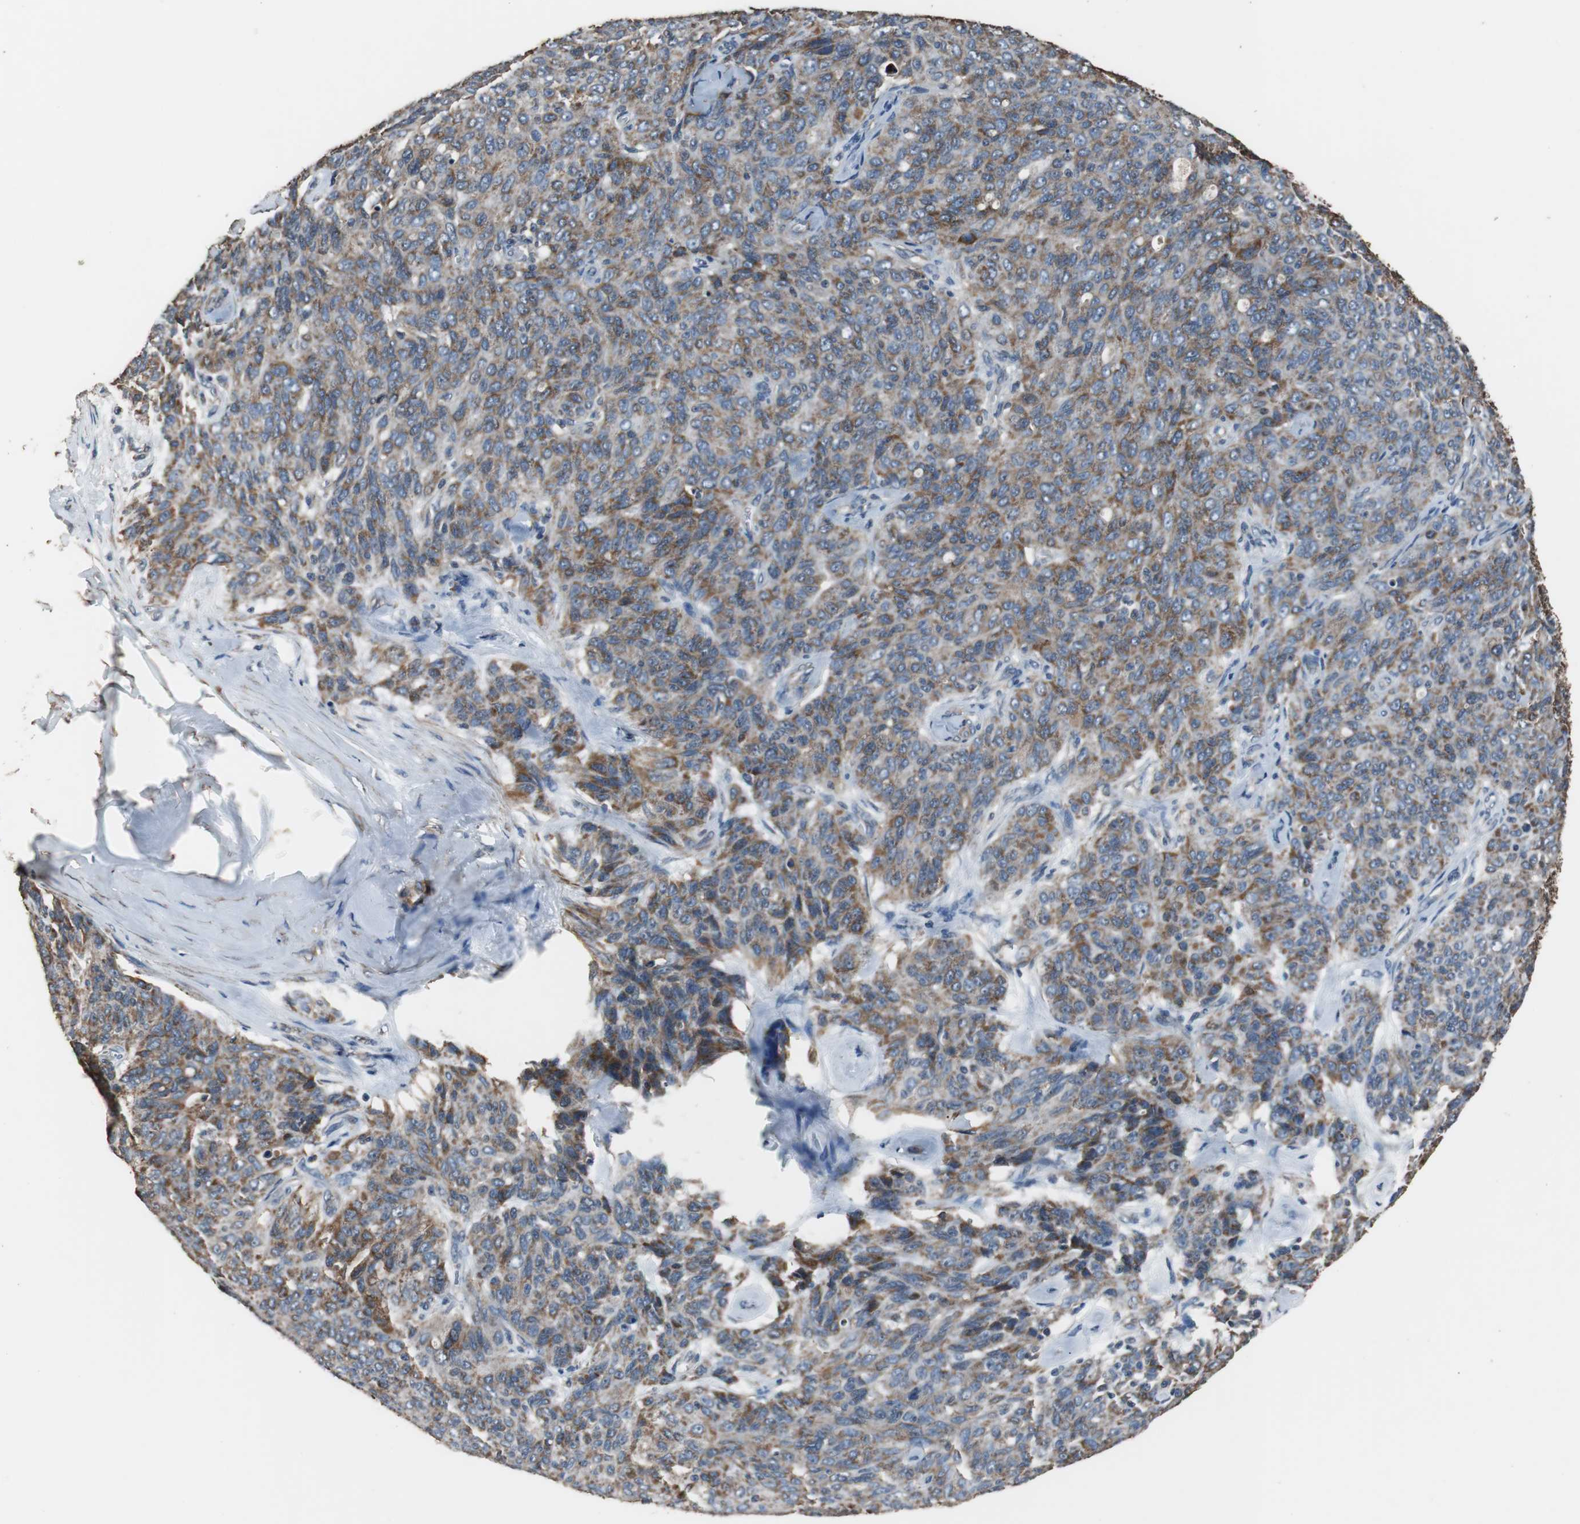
{"staining": {"intensity": "strong", "quantity": ">75%", "location": "cytoplasmic/membranous"}, "tissue": "ovarian cancer", "cell_type": "Tumor cells", "image_type": "cancer", "snomed": [{"axis": "morphology", "description": "Carcinoma, endometroid"}, {"axis": "topography", "description": "Ovary"}], "caption": "Human ovarian cancer stained with a protein marker exhibits strong staining in tumor cells.", "gene": "PITRM1", "patient": {"sex": "female", "age": 60}}